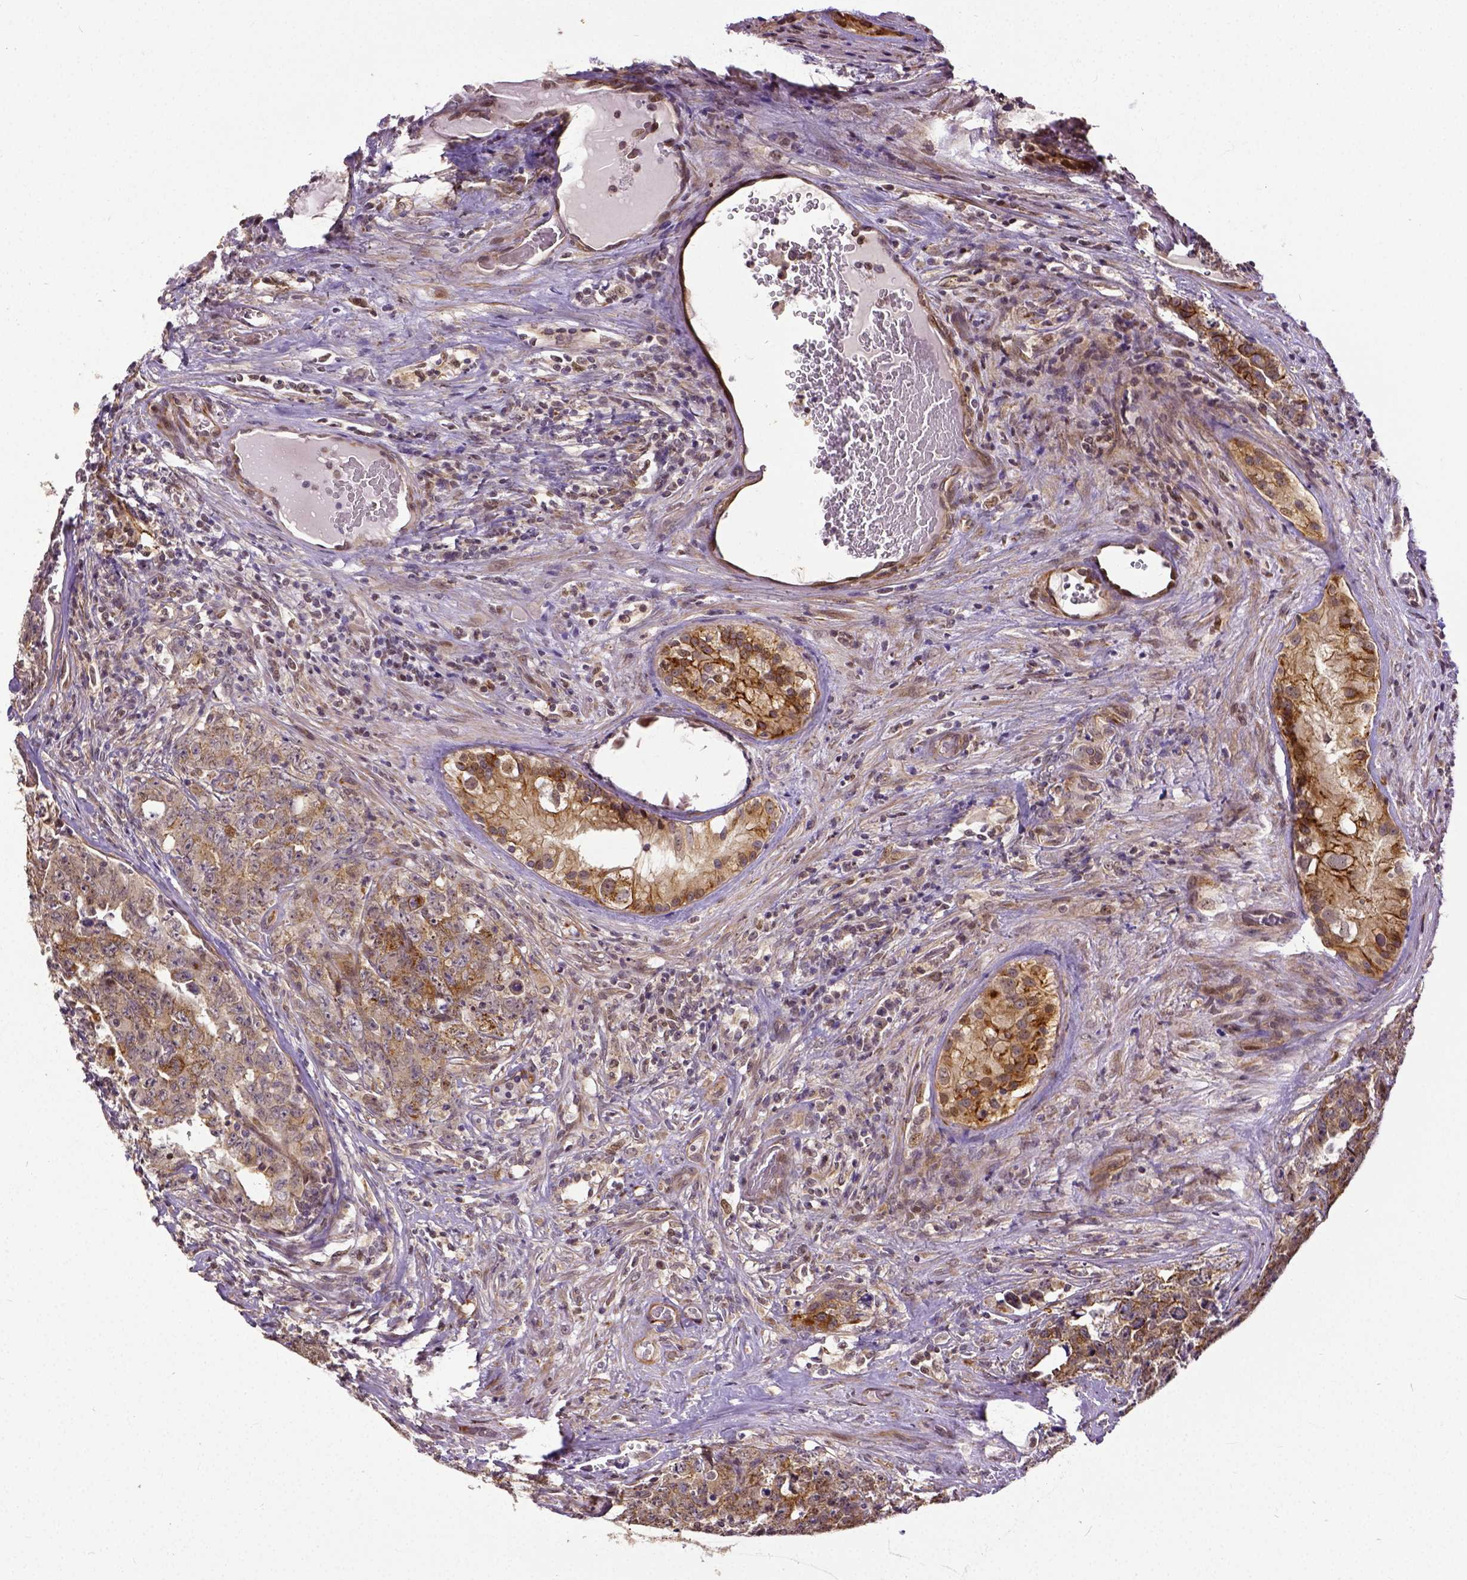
{"staining": {"intensity": "moderate", "quantity": ">75%", "location": "cytoplasmic/membranous"}, "tissue": "testis cancer", "cell_type": "Tumor cells", "image_type": "cancer", "snomed": [{"axis": "morphology", "description": "Carcinoma, Embryonal, NOS"}, {"axis": "topography", "description": "Testis"}], "caption": "Immunohistochemistry (IHC) image of neoplastic tissue: embryonal carcinoma (testis) stained using immunohistochemistry (IHC) displays medium levels of moderate protein expression localized specifically in the cytoplasmic/membranous of tumor cells, appearing as a cytoplasmic/membranous brown color.", "gene": "DICER1", "patient": {"sex": "male", "age": 24}}